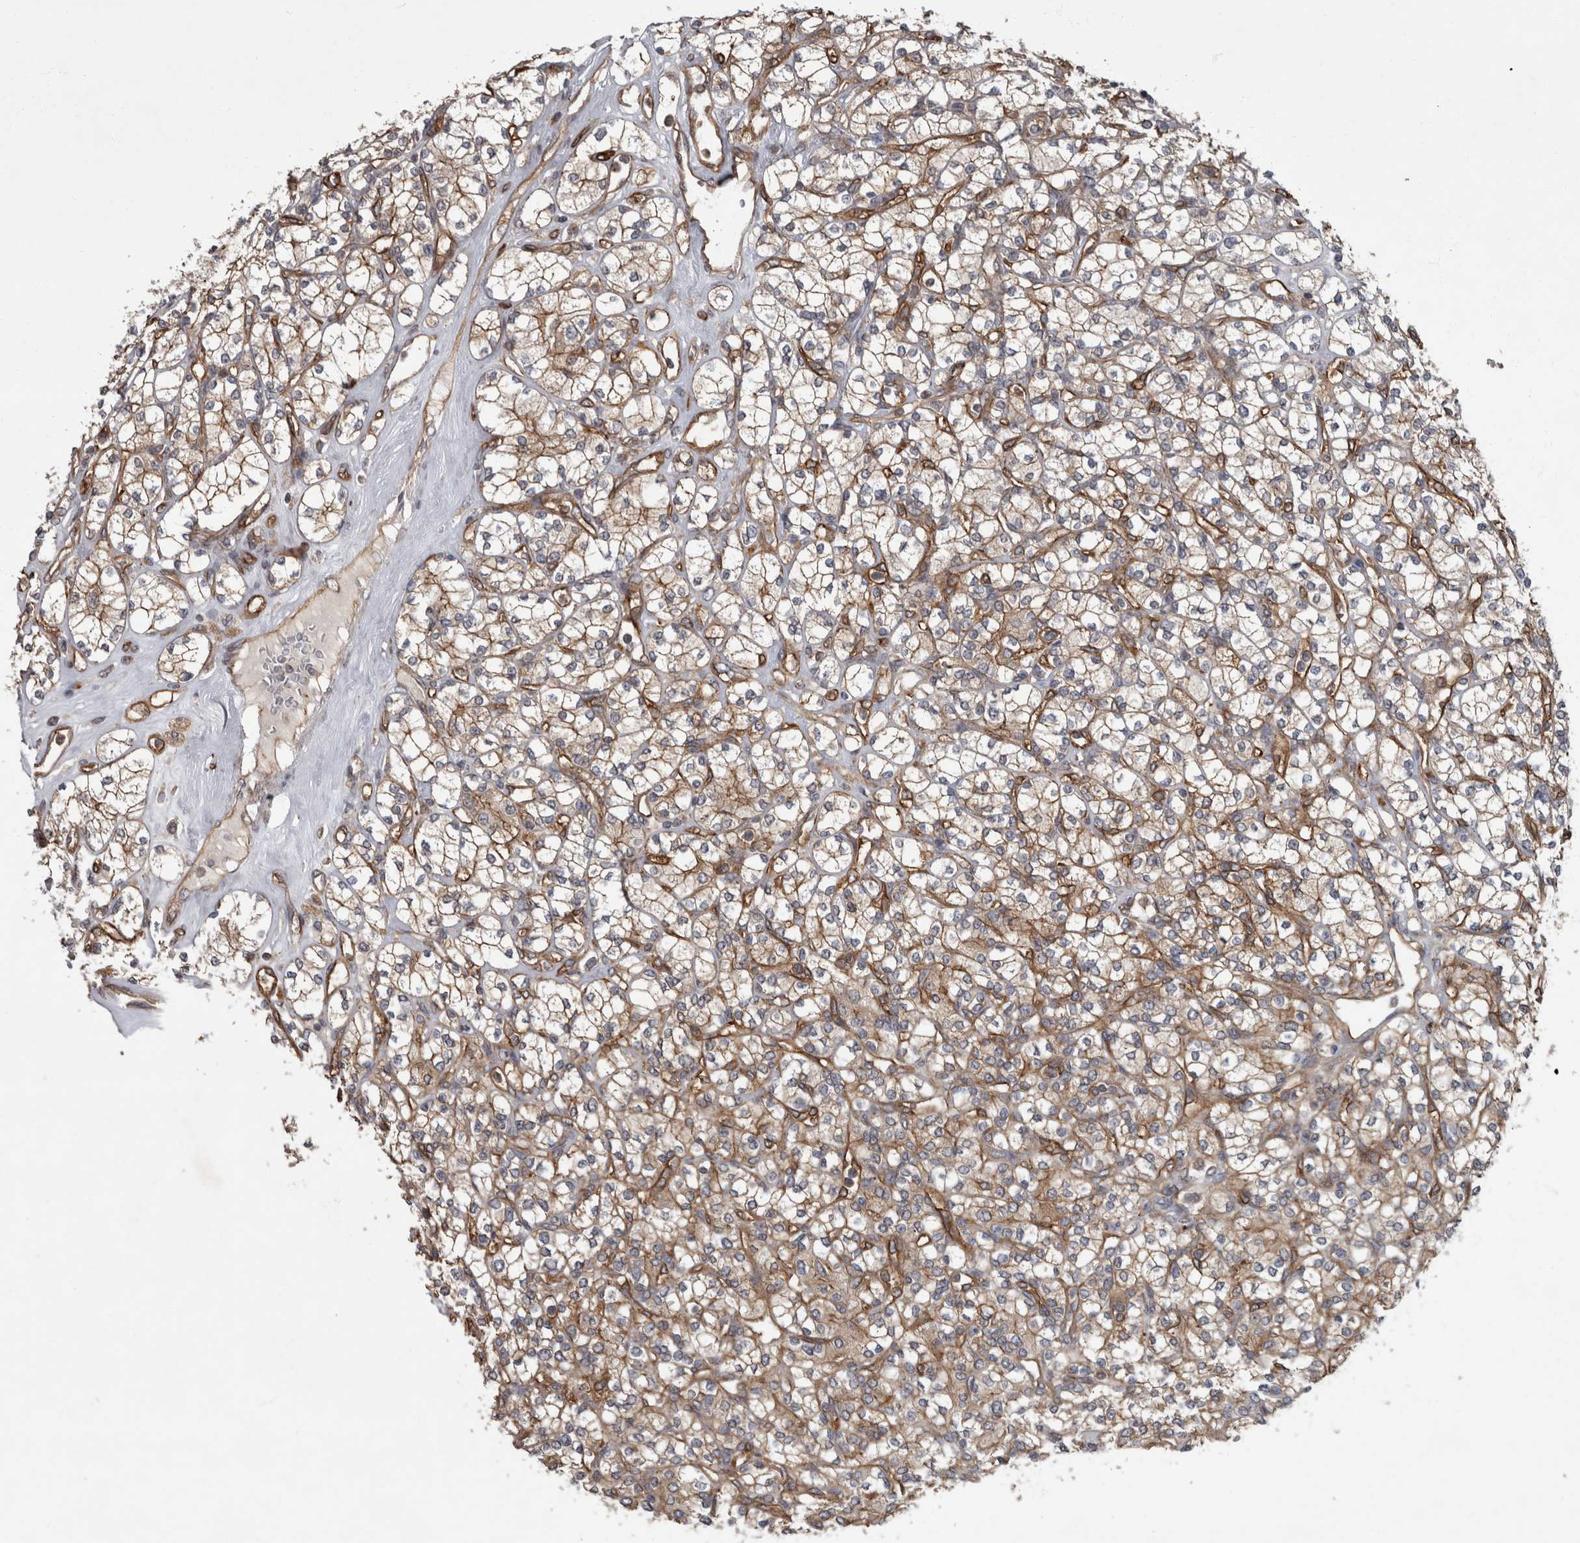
{"staining": {"intensity": "moderate", "quantity": "<25%", "location": "cytoplasmic/membranous"}, "tissue": "renal cancer", "cell_type": "Tumor cells", "image_type": "cancer", "snomed": [{"axis": "morphology", "description": "Adenocarcinoma, NOS"}, {"axis": "topography", "description": "Kidney"}], "caption": "A brown stain highlights moderate cytoplasmic/membranous positivity of a protein in renal cancer tumor cells.", "gene": "VEGFD", "patient": {"sex": "male", "age": 77}}